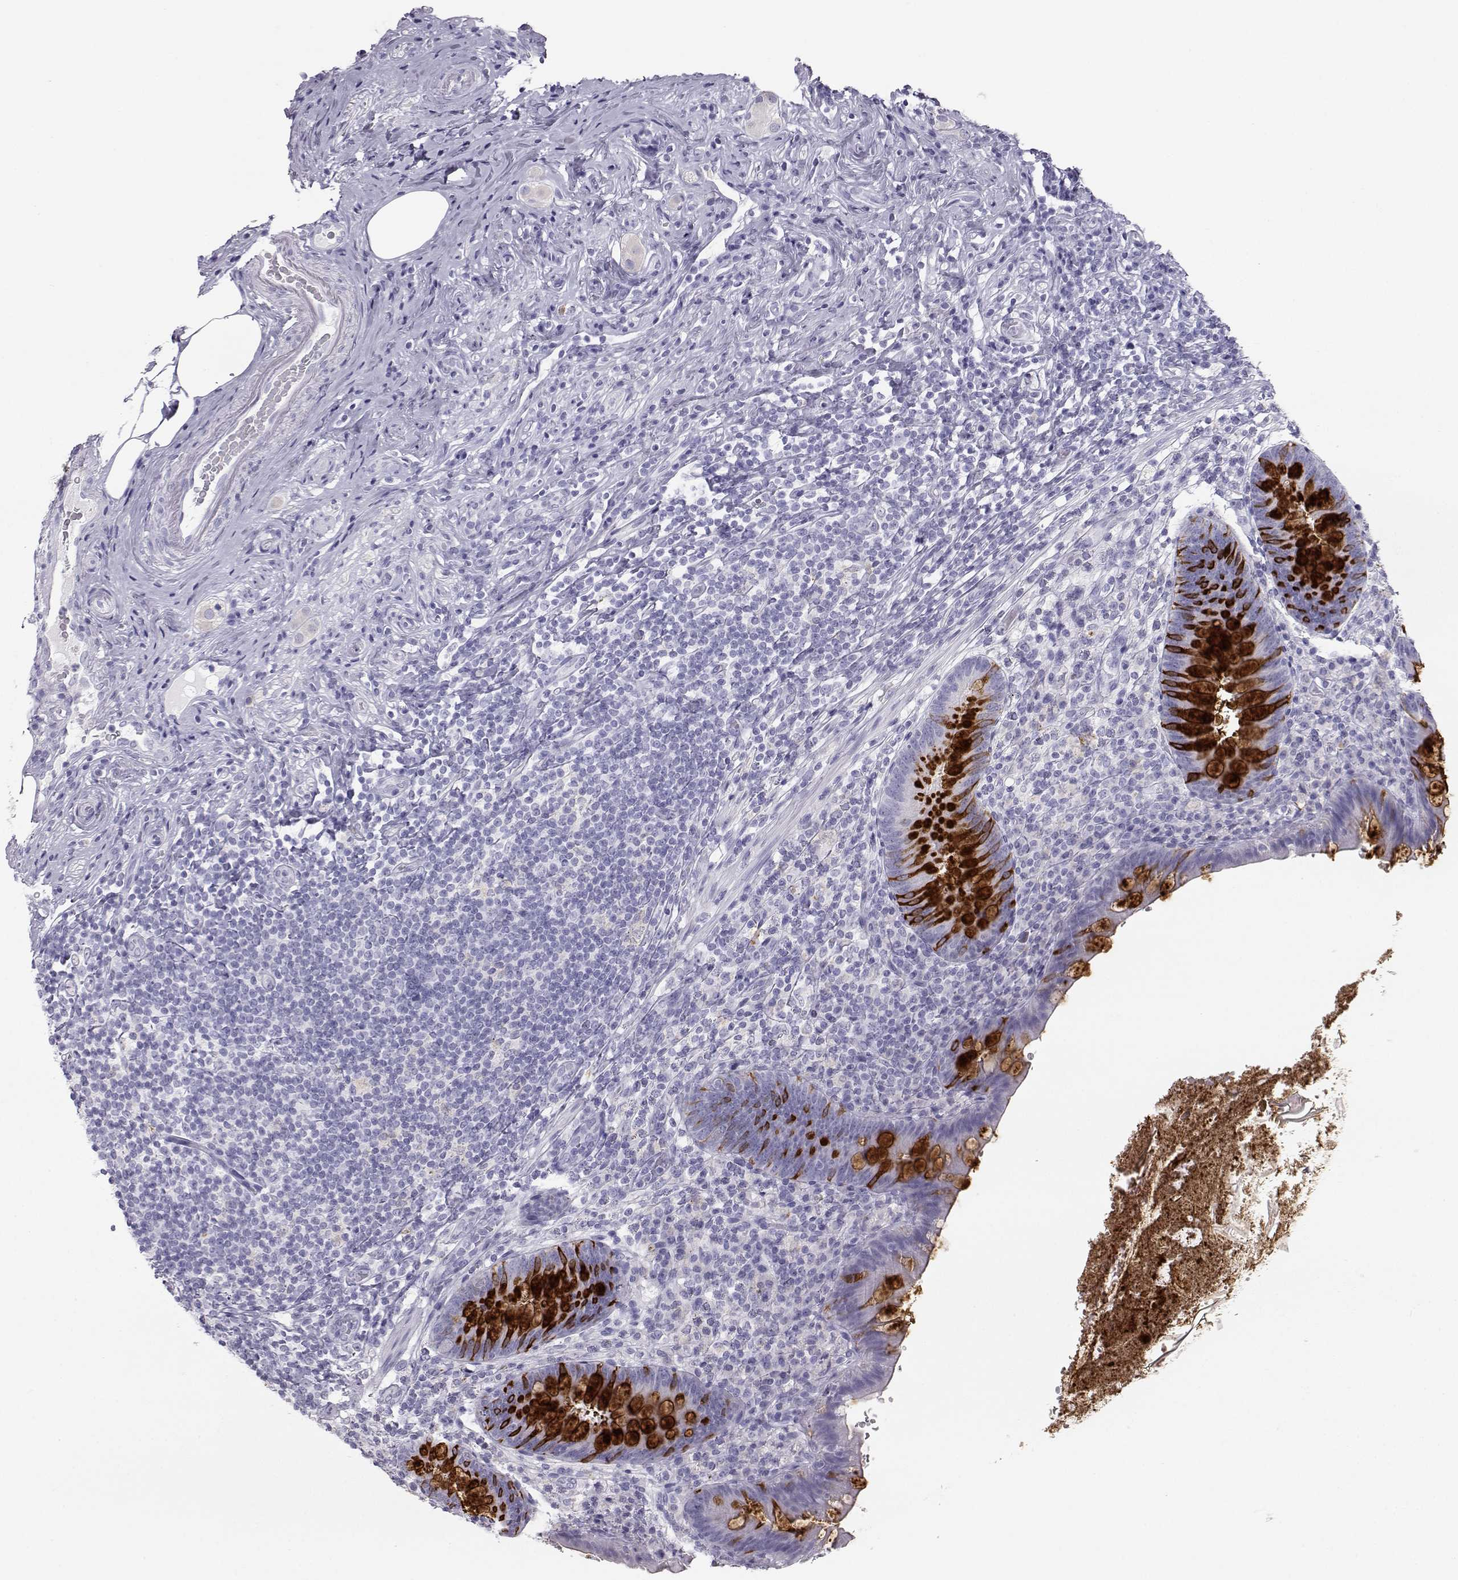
{"staining": {"intensity": "strong", "quantity": ">75%", "location": "cytoplasmic/membranous"}, "tissue": "appendix", "cell_type": "Glandular cells", "image_type": "normal", "snomed": [{"axis": "morphology", "description": "Normal tissue, NOS"}, {"axis": "topography", "description": "Appendix"}], "caption": "Immunohistochemistry (IHC) of unremarkable appendix reveals high levels of strong cytoplasmic/membranous expression in approximately >75% of glandular cells.", "gene": "ITLN1", "patient": {"sex": "male", "age": 47}}